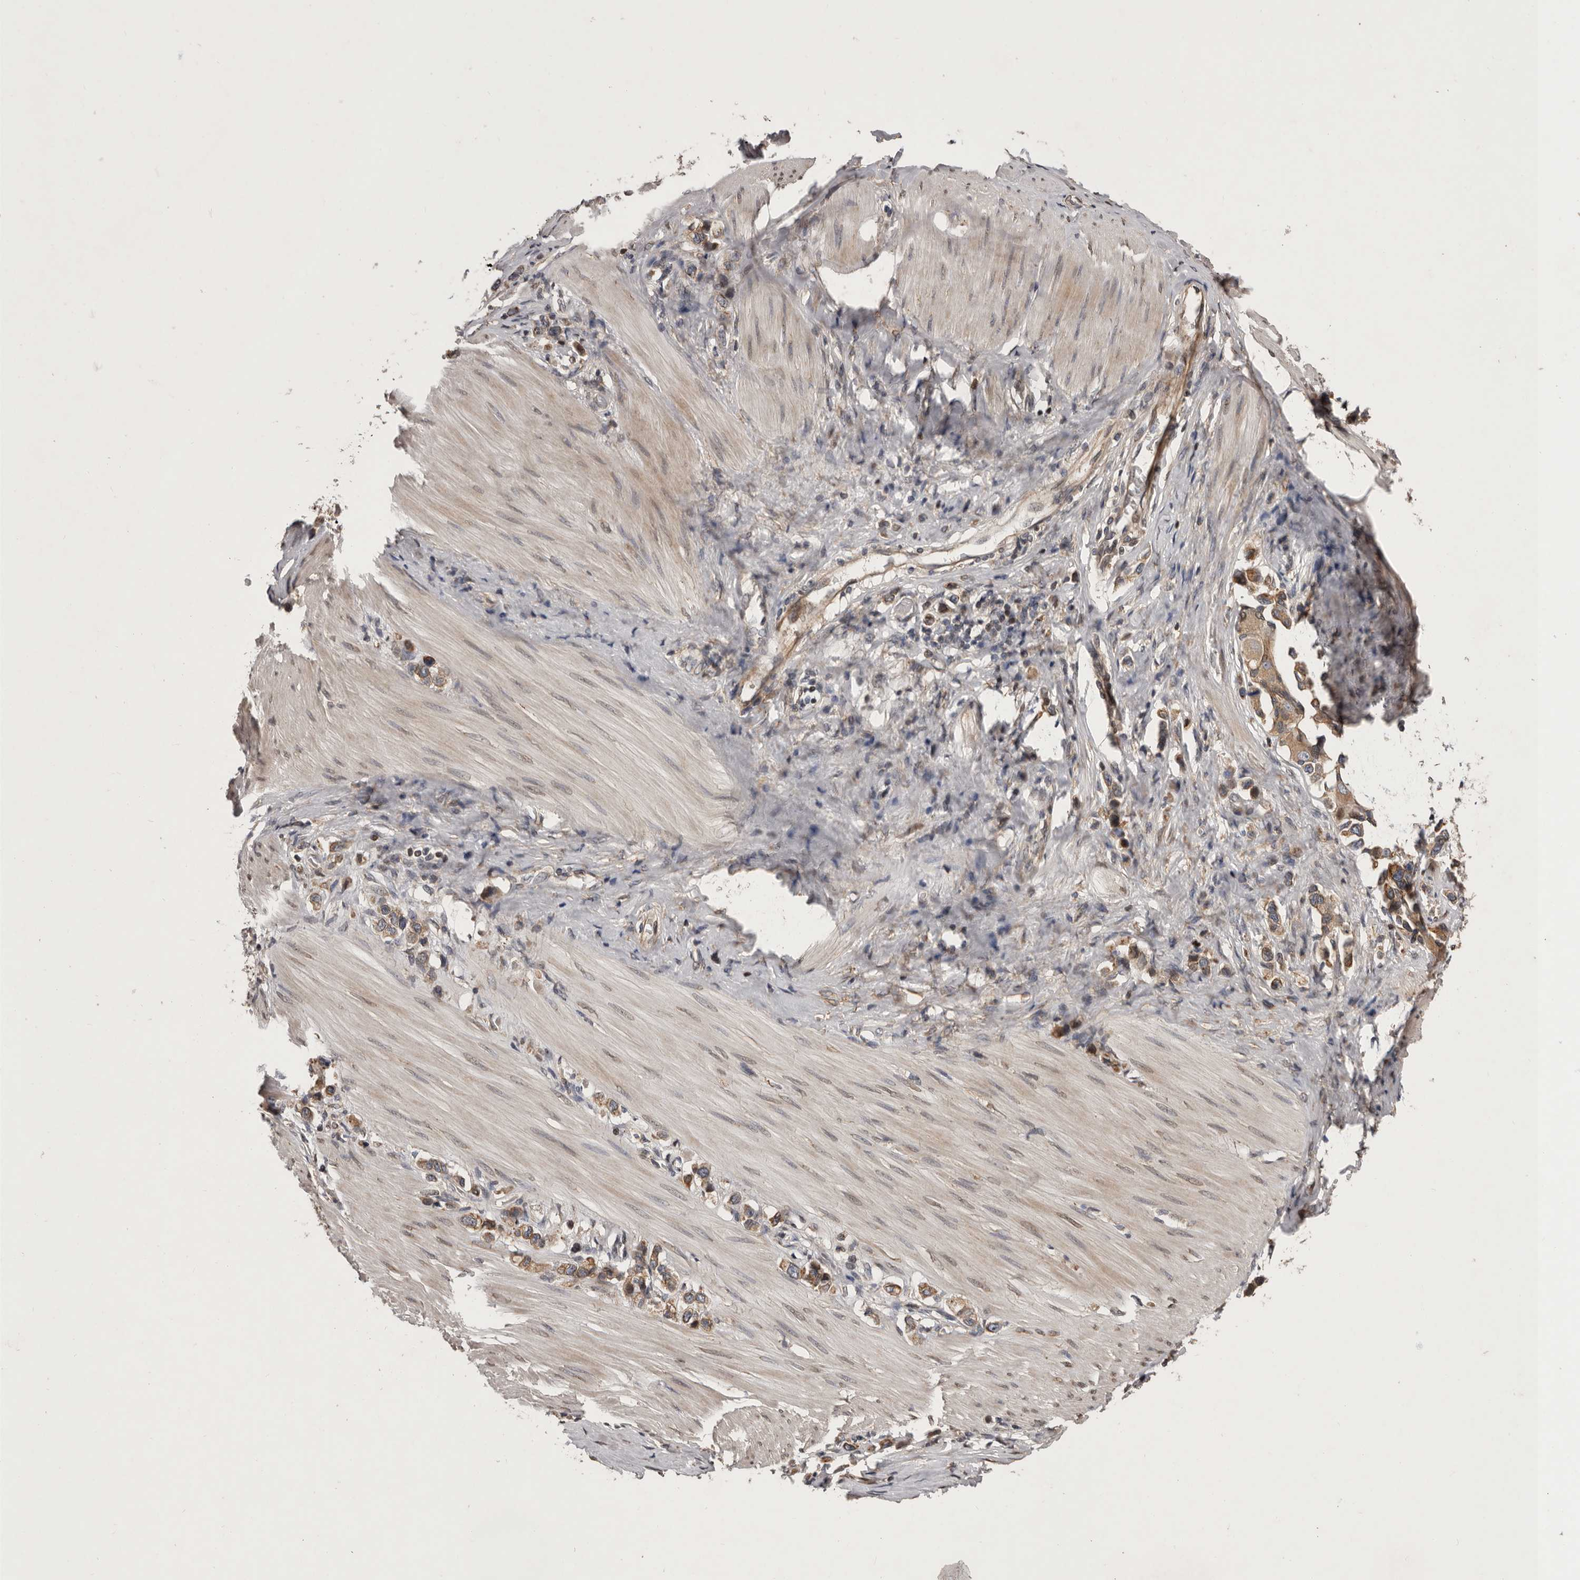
{"staining": {"intensity": "moderate", "quantity": ">75%", "location": "cytoplasmic/membranous"}, "tissue": "stomach cancer", "cell_type": "Tumor cells", "image_type": "cancer", "snomed": [{"axis": "morphology", "description": "Adenocarcinoma, NOS"}, {"axis": "topography", "description": "Stomach"}], "caption": "There is medium levels of moderate cytoplasmic/membranous expression in tumor cells of stomach cancer (adenocarcinoma), as demonstrated by immunohistochemical staining (brown color).", "gene": "GADD45B", "patient": {"sex": "female", "age": 65}}